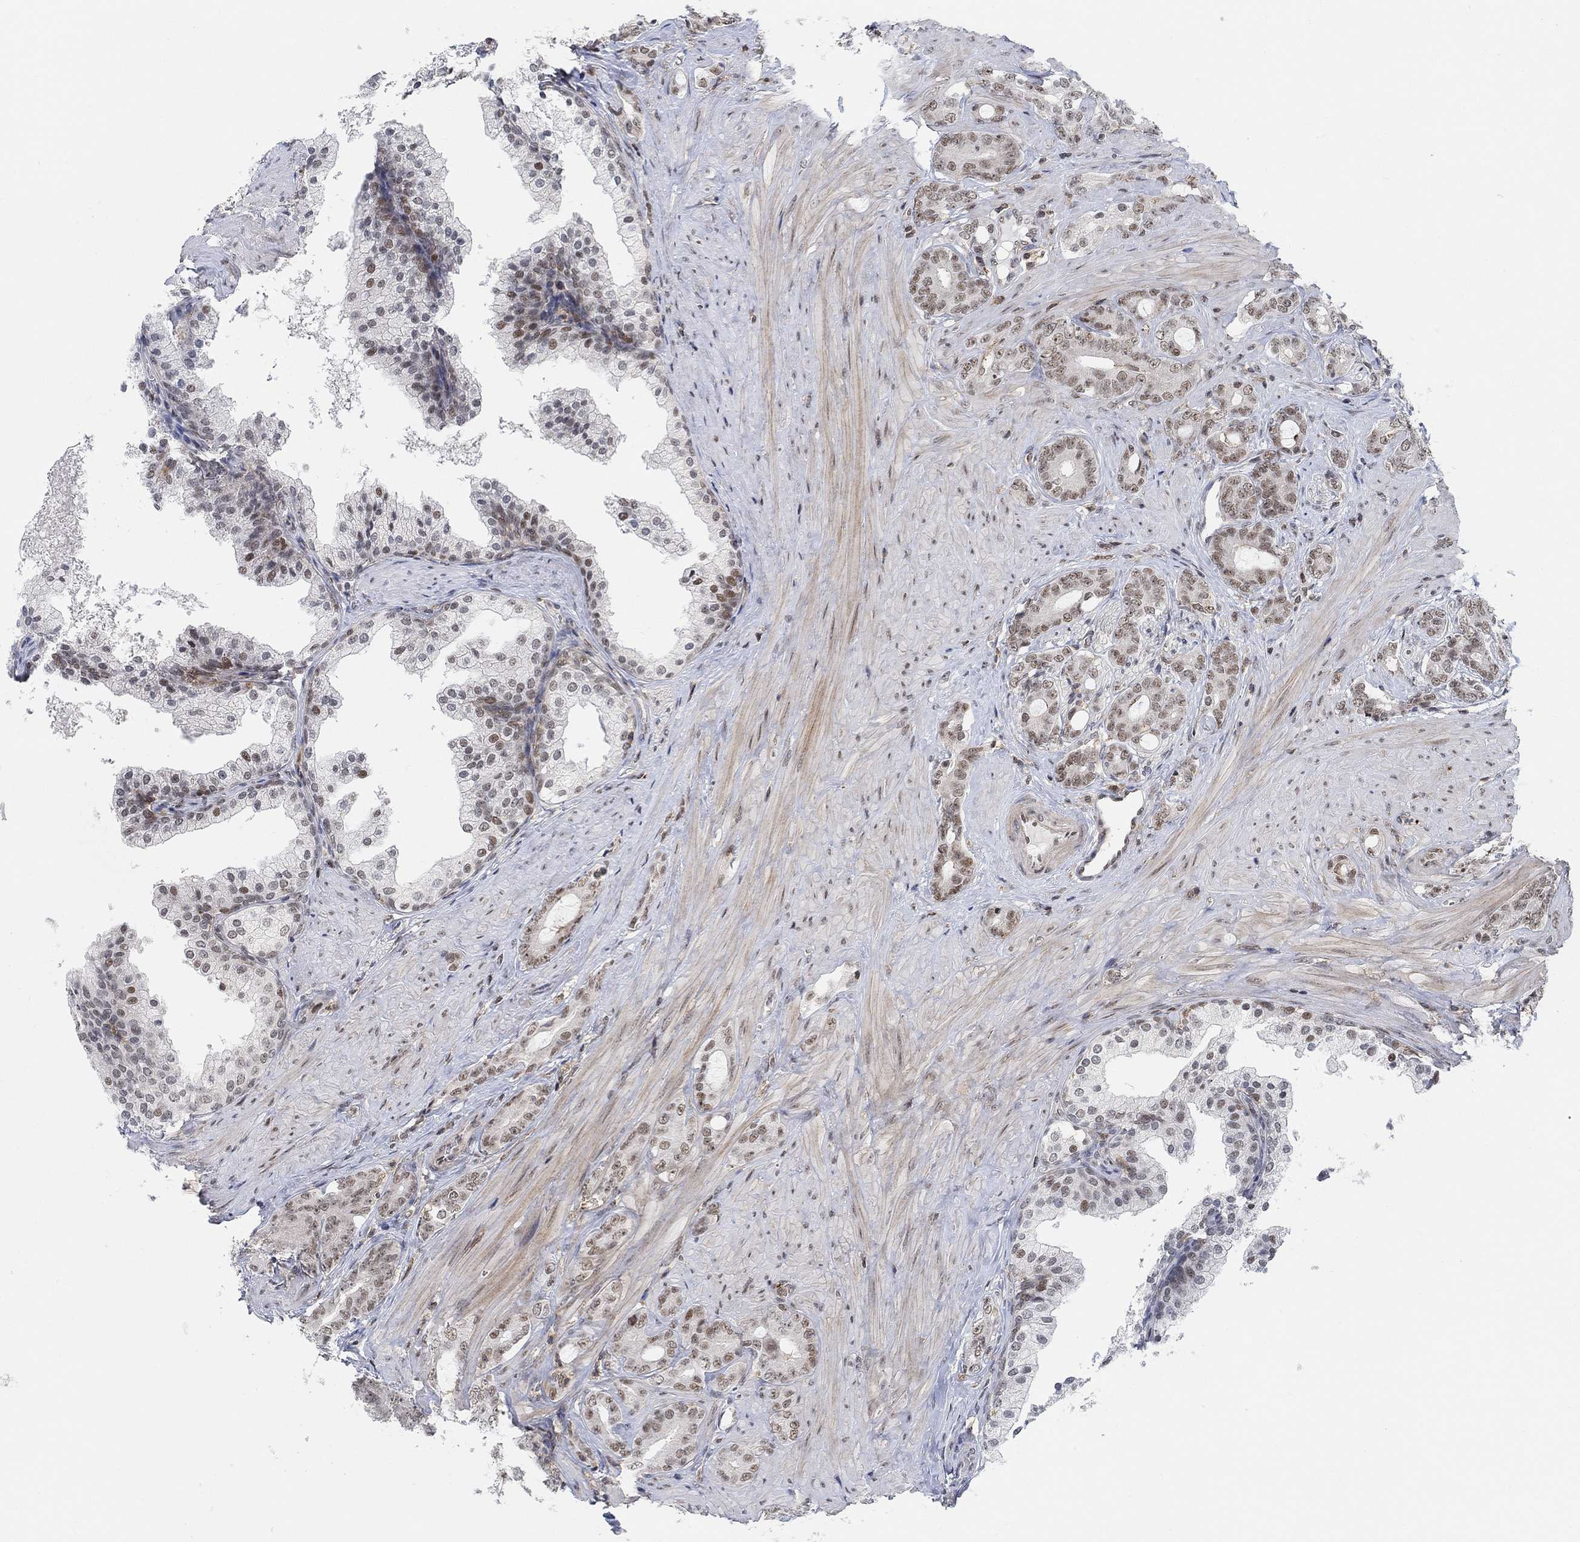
{"staining": {"intensity": "strong", "quantity": "25%-75%", "location": "nuclear"}, "tissue": "prostate cancer", "cell_type": "Tumor cells", "image_type": "cancer", "snomed": [{"axis": "morphology", "description": "Adenocarcinoma, NOS"}, {"axis": "topography", "description": "Prostate"}], "caption": "Tumor cells reveal strong nuclear expression in approximately 25%-75% of cells in prostate cancer.", "gene": "PWWP2B", "patient": {"sex": "male", "age": 55}}